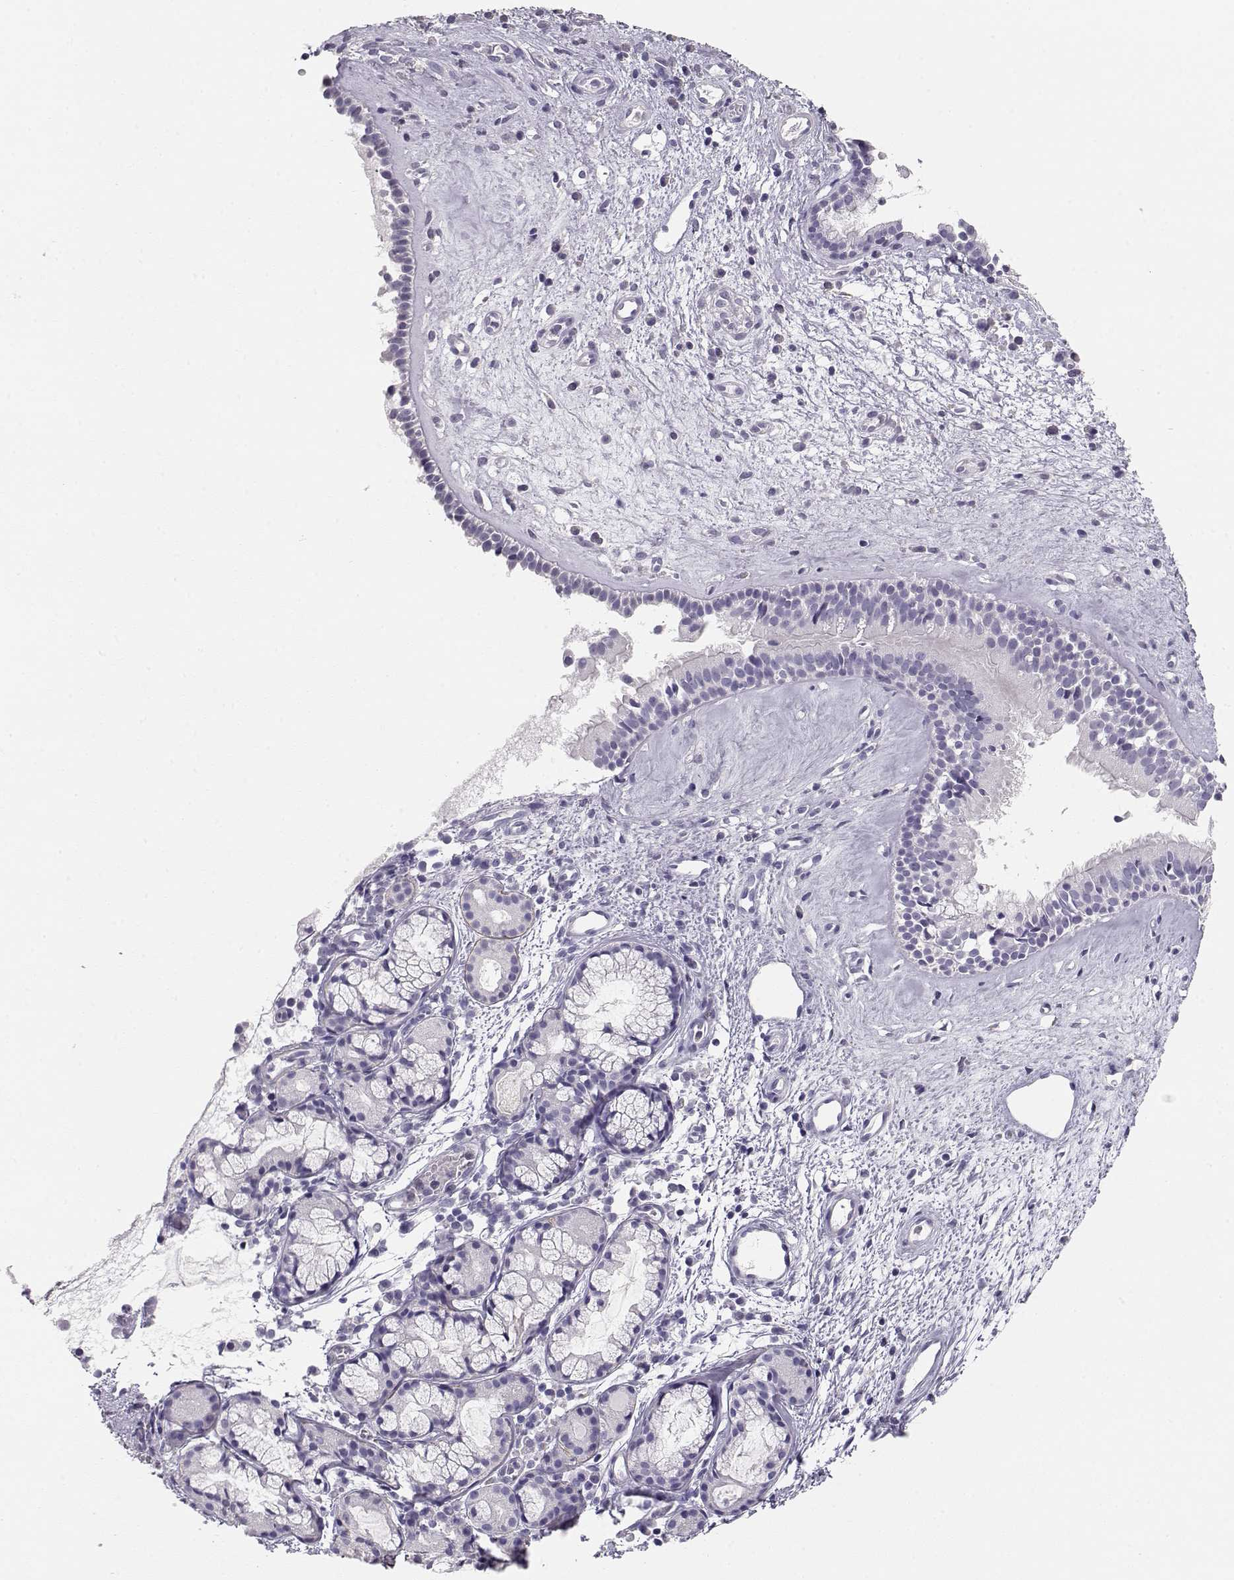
{"staining": {"intensity": "negative", "quantity": "none", "location": "none"}, "tissue": "nasopharynx", "cell_type": "Respiratory epithelial cells", "image_type": "normal", "snomed": [{"axis": "morphology", "description": "Normal tissue, NOS"}, {"axis": "topography", "description": "Nasopharynx"}], "caption": "IHC histopathology image of unremarkable human nasopharynx stained for a protein (brown), which reveals no positivity in respiratory epithelial cells.", "gene": "NUTM1", "patient": {"sex": "male", "age": 29}}